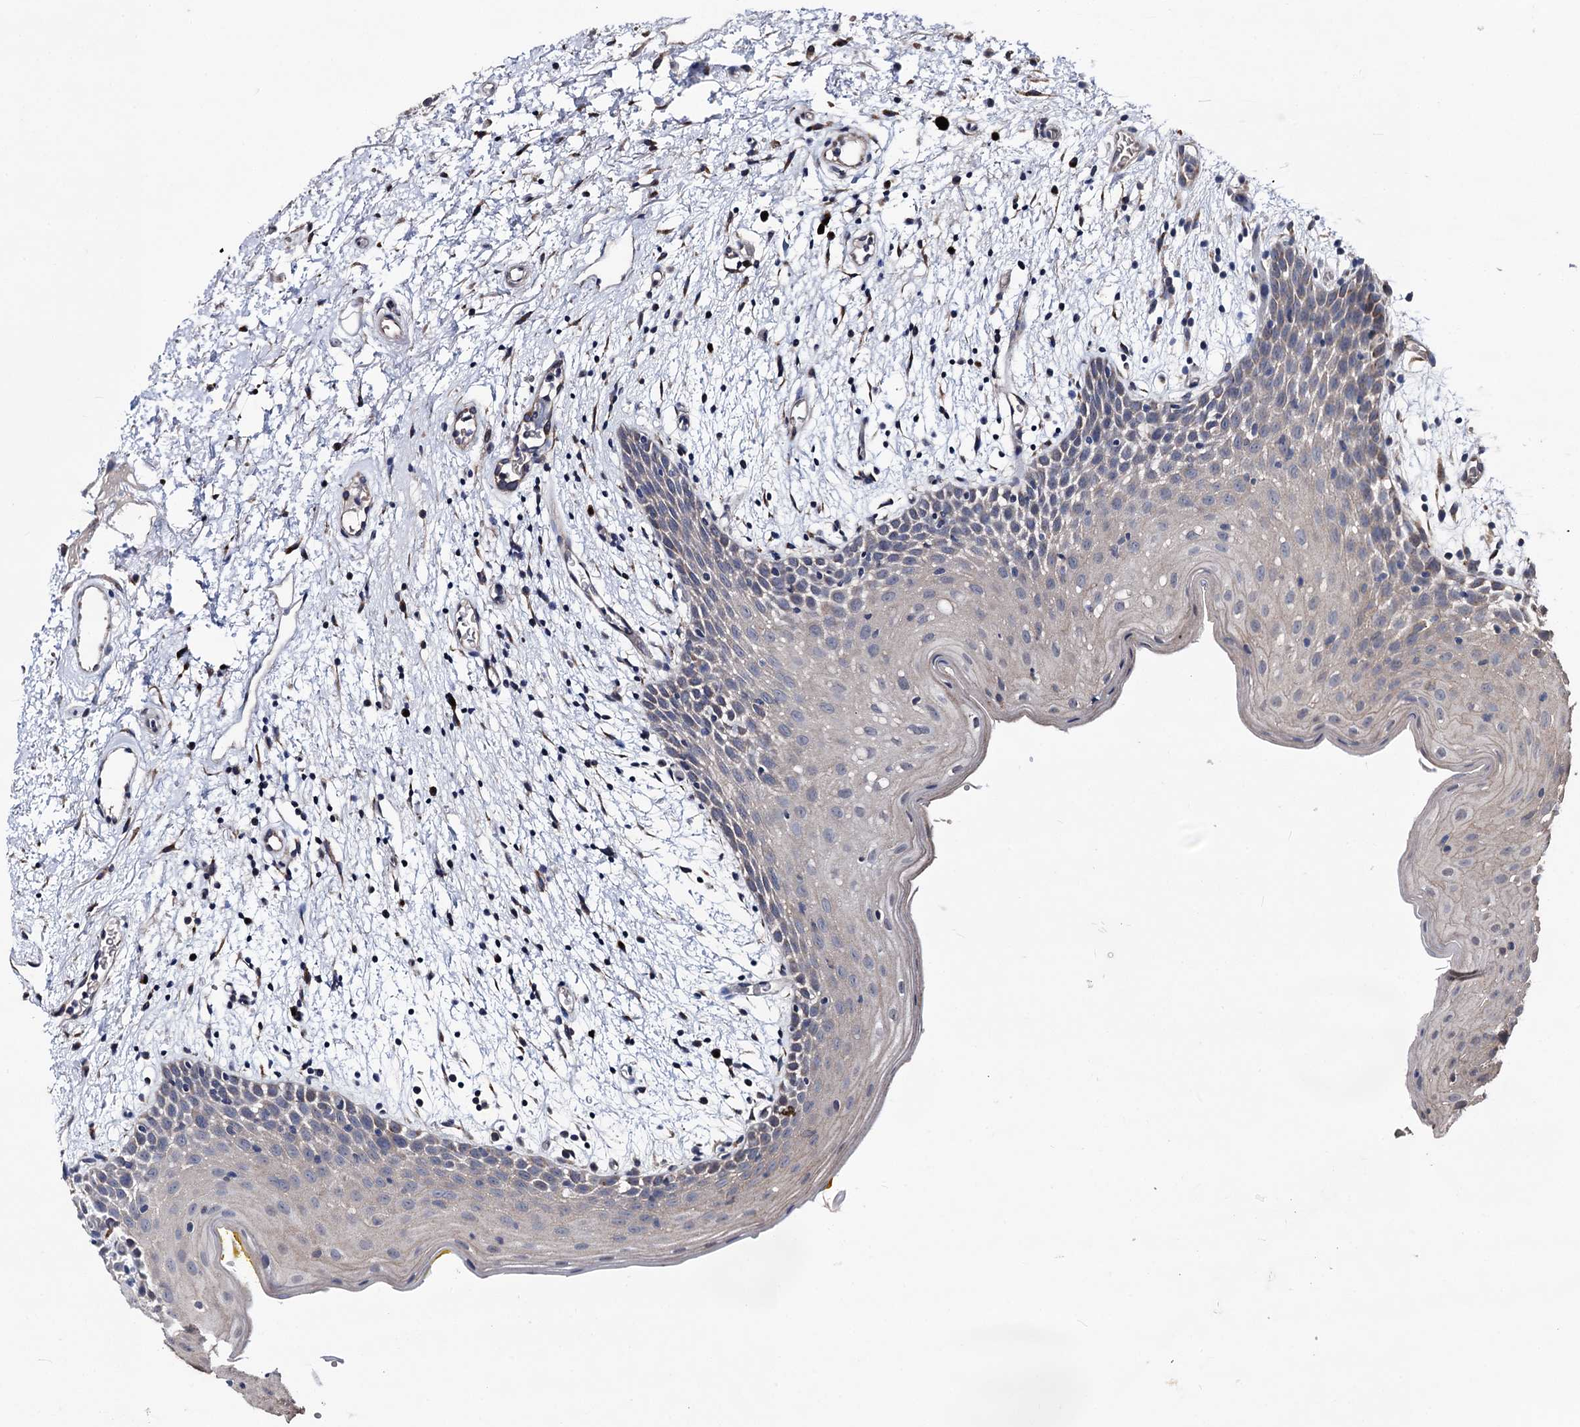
{"staining": {"intensity": "weak", "quantity": "<25%", "location": "nuclear"}, "tissue": "oral mucosa", "cell_type": "Squamous epithelial cells", "image_type": "normal", "snomed": [{"axis": "morphology", "description": "Normal tissue, NOS"}, {"axis": "topography", "description": "Skeletal muscle"}, {"axis": "topography", "description": "Oral tissue"}, {"axis": "topography", "description": "Salivary gland"}, {"axis": "topography", "description": "Peripheral nerve tissue"}], "caption": "Immunohistochemical staining of benign oral mucosa exhibits no significant positivity in squamous epithelial cells.", "gene": "SMAGP", "patient": {"sex": "male", "age": 54}}